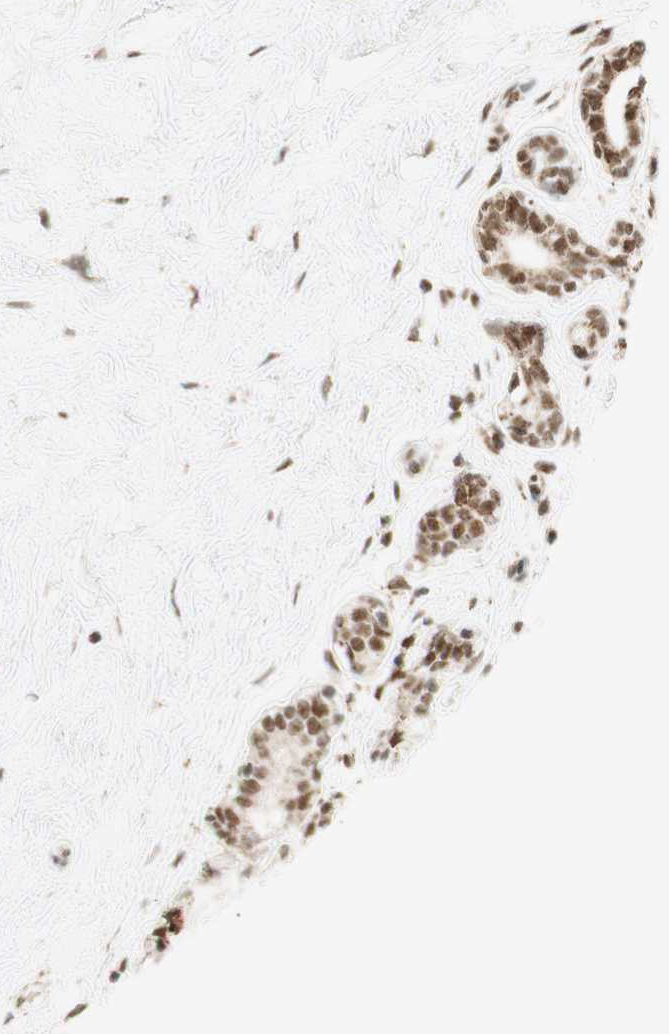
{"staining": {"intensity": "strong", "quantity": ">75%", "location": "cytoplasmic/membranous,nuclear"}, "tissue": "breast cancer", "cell_type": "Tumor cells", "image_type": "cancer", "snomed": [{"axis": "morphology", "description": "Normal tissue, NOS"}, {"axis": "morphology", "description": "Duct carcinoma"}, {"axis": "topography", "description": "Breast"}], "caption": "Invasive ductal carcinoma (breast) stained with a brown dye shows strong cytoplasmic/membranous and nuclear positive expression in about >75% of tumor cells.", "gene": "ZNF782", "patient": {"sex": "female", "age": 39}}